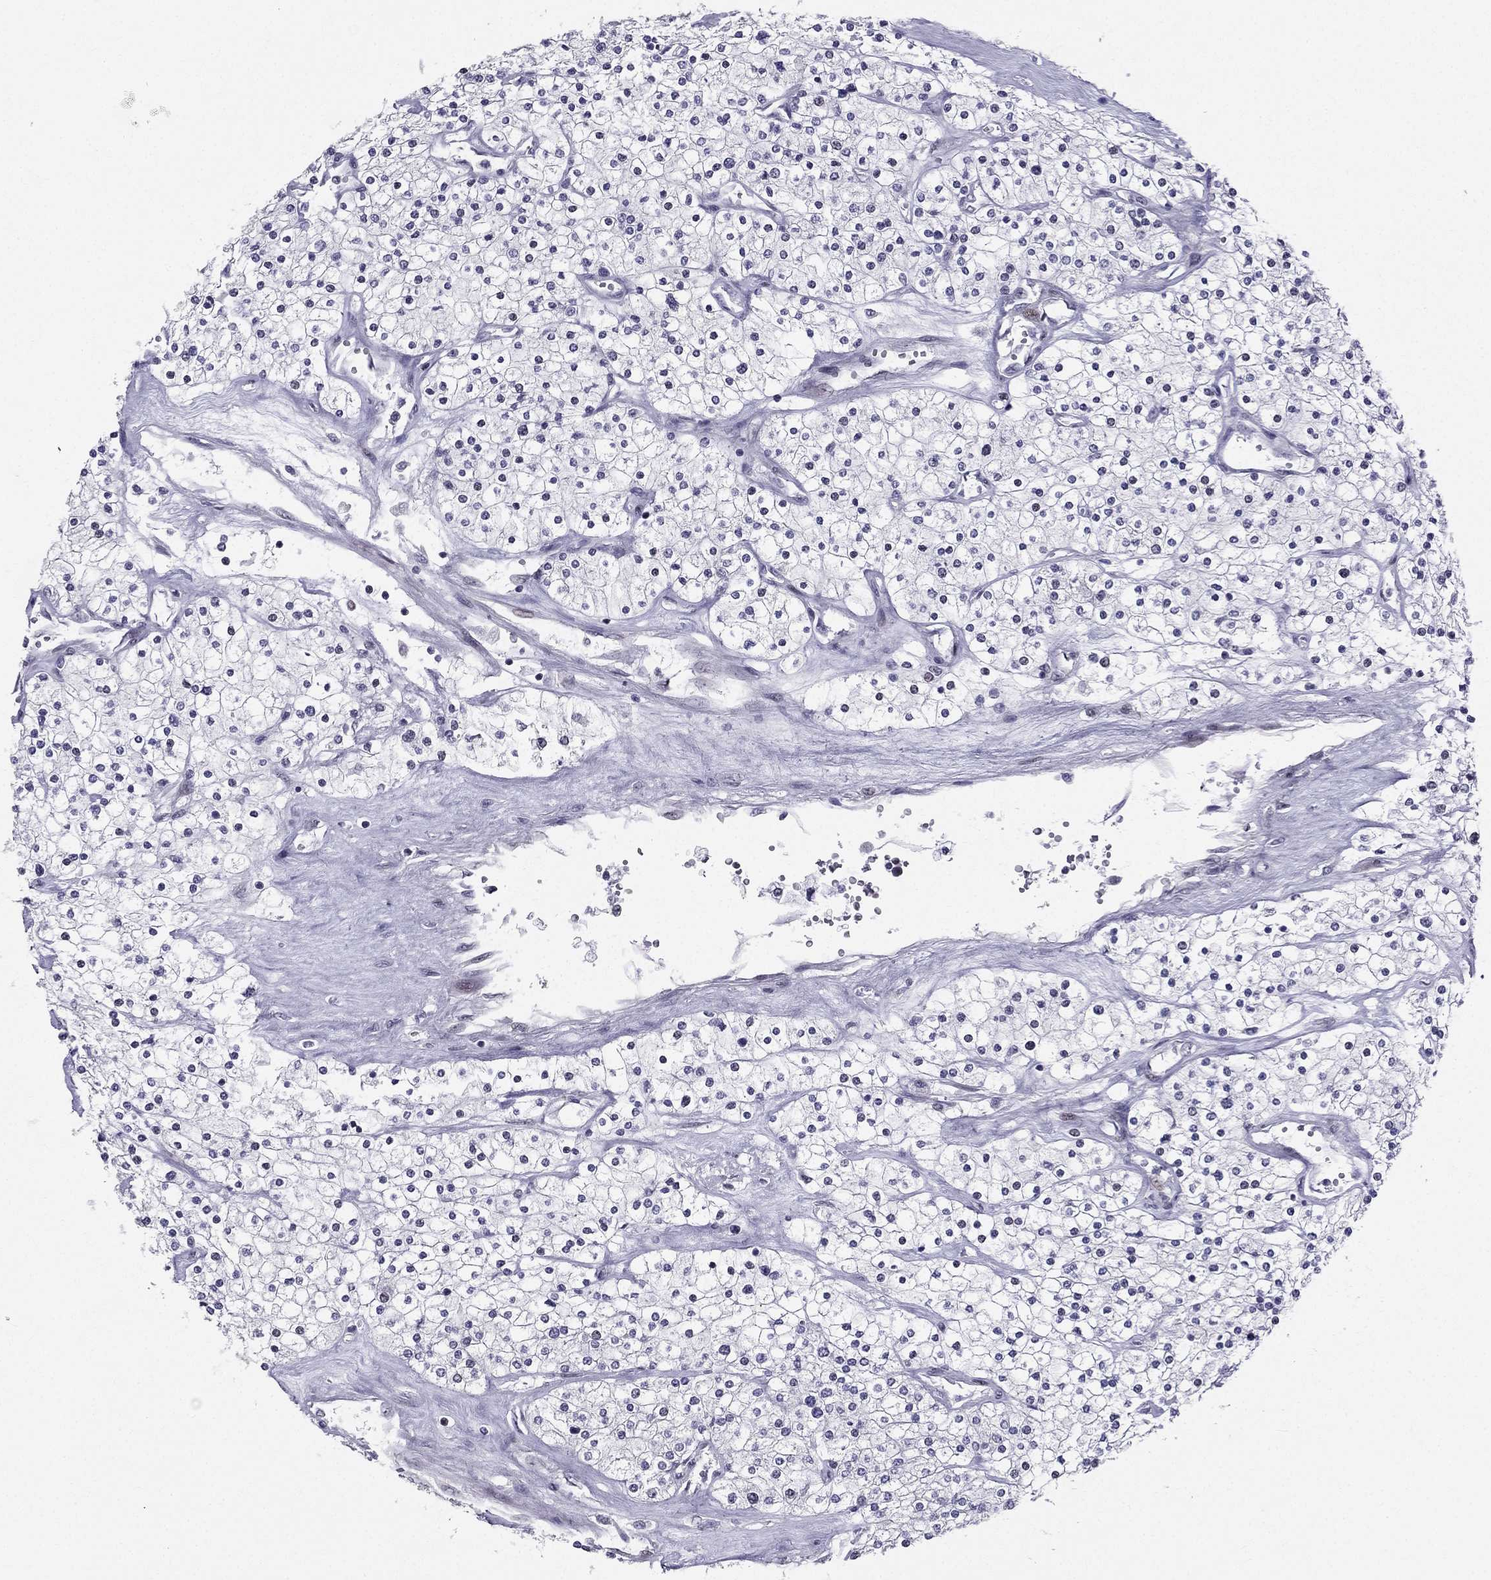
{"staining": {"intensity": "negative", "quantity": "none", "location": "none"}, "tissue": "renal cancer", "cell_type": "Tumor cells", "image_type": "cancer", "snomed": [{"axis": "morphology", "description": "Adenocarcinoma, NOS"}, {"axis": "topography", "description": "Kidney"}], "caption": "Image shows no protein staining in tumor cells of renal adenocarcinoma tissue.", "gene": "RPRD2", "patient": {"sex": "male", "age": 80}}